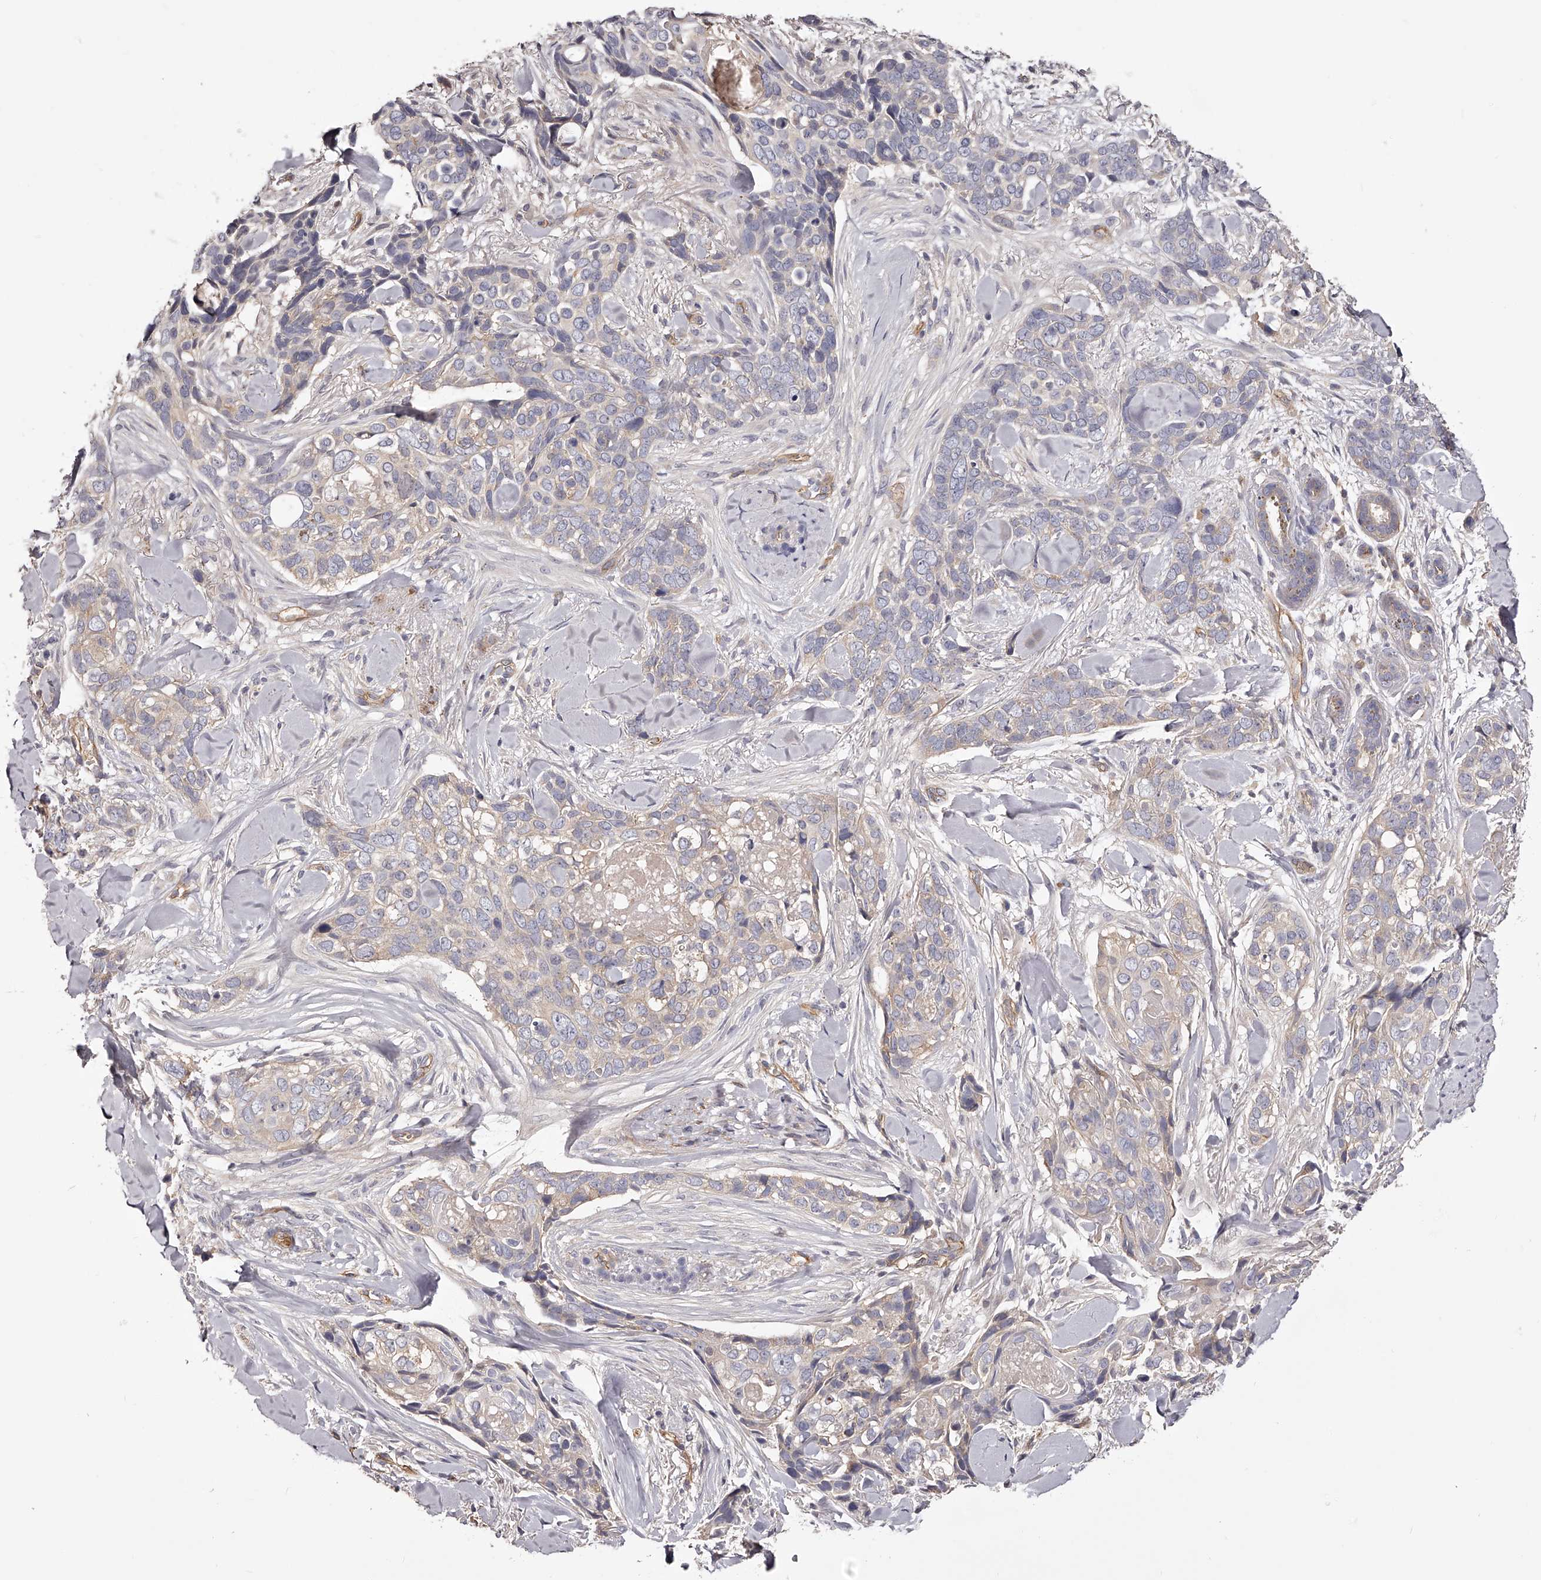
{"staining": {"intensity": "weak", "quantity": "<25%", "location": "cytoplasmic/membranous"}, "tissue": "skin cancer", "cell_type": "Tumor cells", "image_type": "cancer", "snomed": [{"axis": "morphology", "description": "Basal cell carcinoma"}, {"axis": "topography", "description": "Skin"}], "caption": "This is an immunohistochemistry (IHC) histopathology image of basal cell carcinoma (skin). There is no positivity in tumor cells.", "gene": "LTV1", "patient": {"sex": "female", "age": 82}}